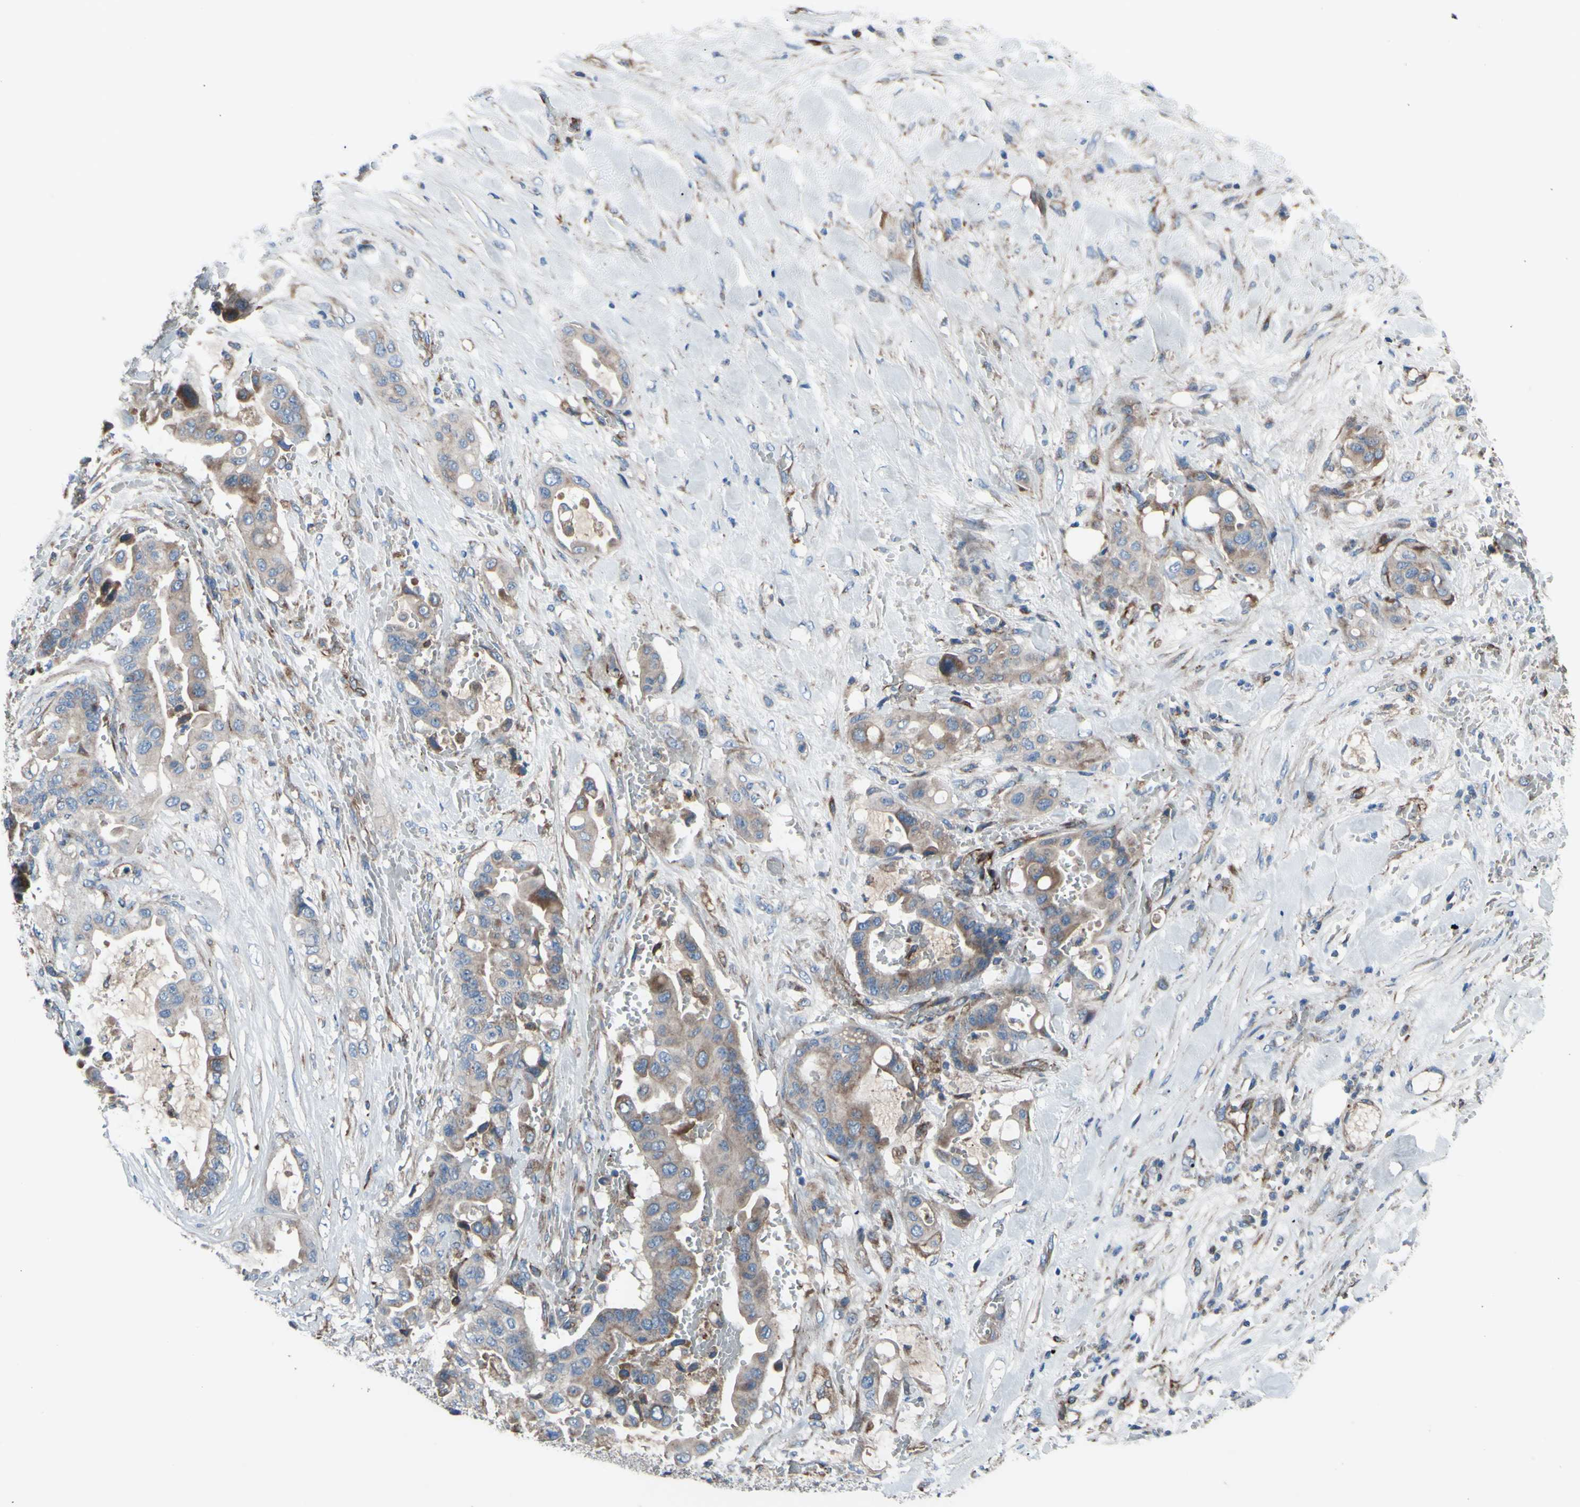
{"staining": {"intensity": "weak", "quantity": ">75%", "location": "cytoplasmic/membranous"}, "tissue": "liver cancer", "cell_type": "Tumor cells", "image_type": "cancer", "snomed": [{"axis": "morphology", "description": "Cholangiocarcinoma"}, {"axis": "topography", "description": "Liver"}], "caption": "Immunohistochemistry of cholangiocarcinoma (liver) reveals low levels of weak cytoplasmic/membranous expression in about >75% of tumor cells. (Stains: DAB (3,3'-diaminobenzidine) in brown, nuclei in blue, Microscopy: brightfield microscopy at high magnification).", "gene": "EMC7", "patient": {"sex": "female", "age": 61}}